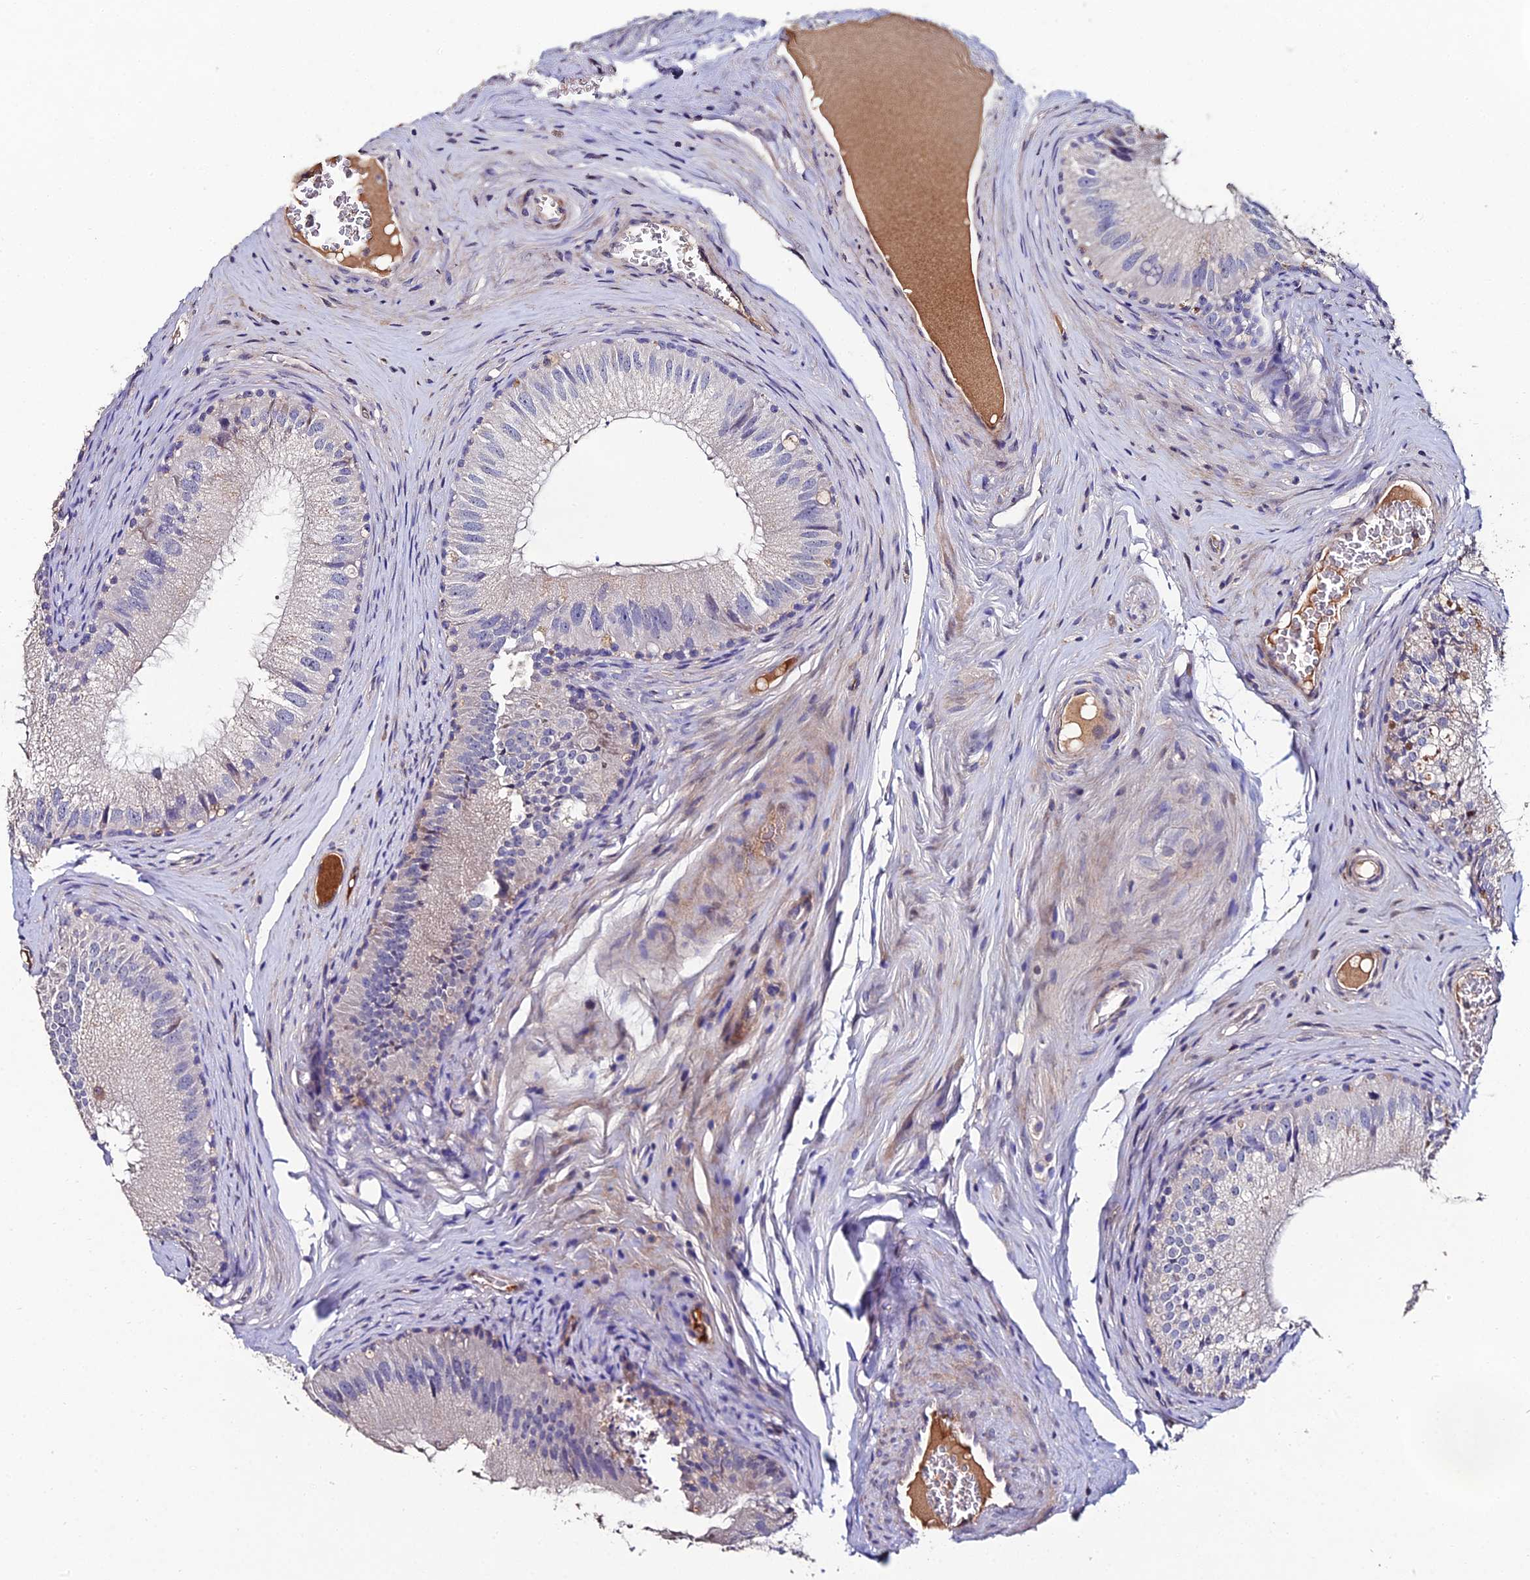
{"staining": {"intensity": "negative", "quantity": "none", "location": "none"}, "tissue": "epididymis", "cell_type": "Glandular cells", "image_type": "normal", "snomed": [{"axis": "morphology", "description": "Normal tissue, NOS"}, {"axis": "topography", "description": "Epididymis"}], "caption": "The photomicrograph shows no significant expression in glandular cells of epididymis. The staining is performed using DAB brown chromogen with nuclei counter-stained in using hematoxylin.", "gene": "ESRRG", "patient": {"sex": "male", "age": 46}}